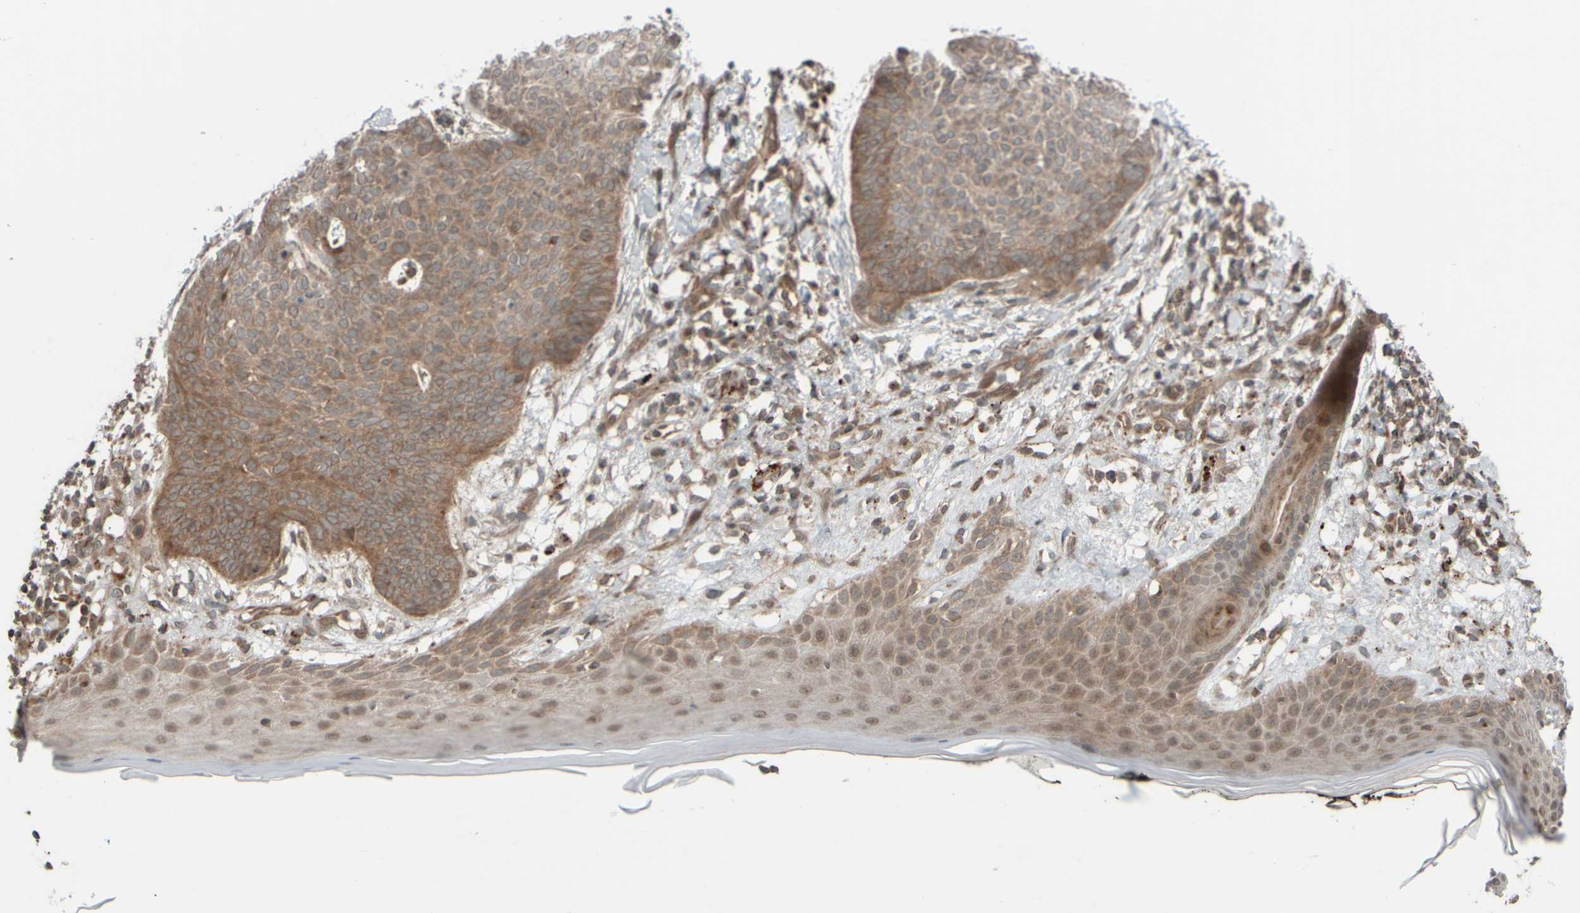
{"staining": {"intensity": "moderate", "quantity": "25%-75%", "location": "cytoplasmic/membranous"}, "tissue": "skin cancer", "cell_type": "Tumor cells", "image_type": "cancer", "snomed": [{"axis": "morphology", "description": "Normal tissue, NOS"}, {"axis": "morphology", "description": "Basal cell carcinoma"}, {"axis": "topography", "description": "Skin"}], "caption": "The photomicrograph exhibits staining of skin cancer (basal cell carcinoma), revealing moderate cytoplasmic/membranous protein staining (brown color) within tumor cells.", "gene": "GIGYF1", "patient": {"sex": "male", "age": 50}}